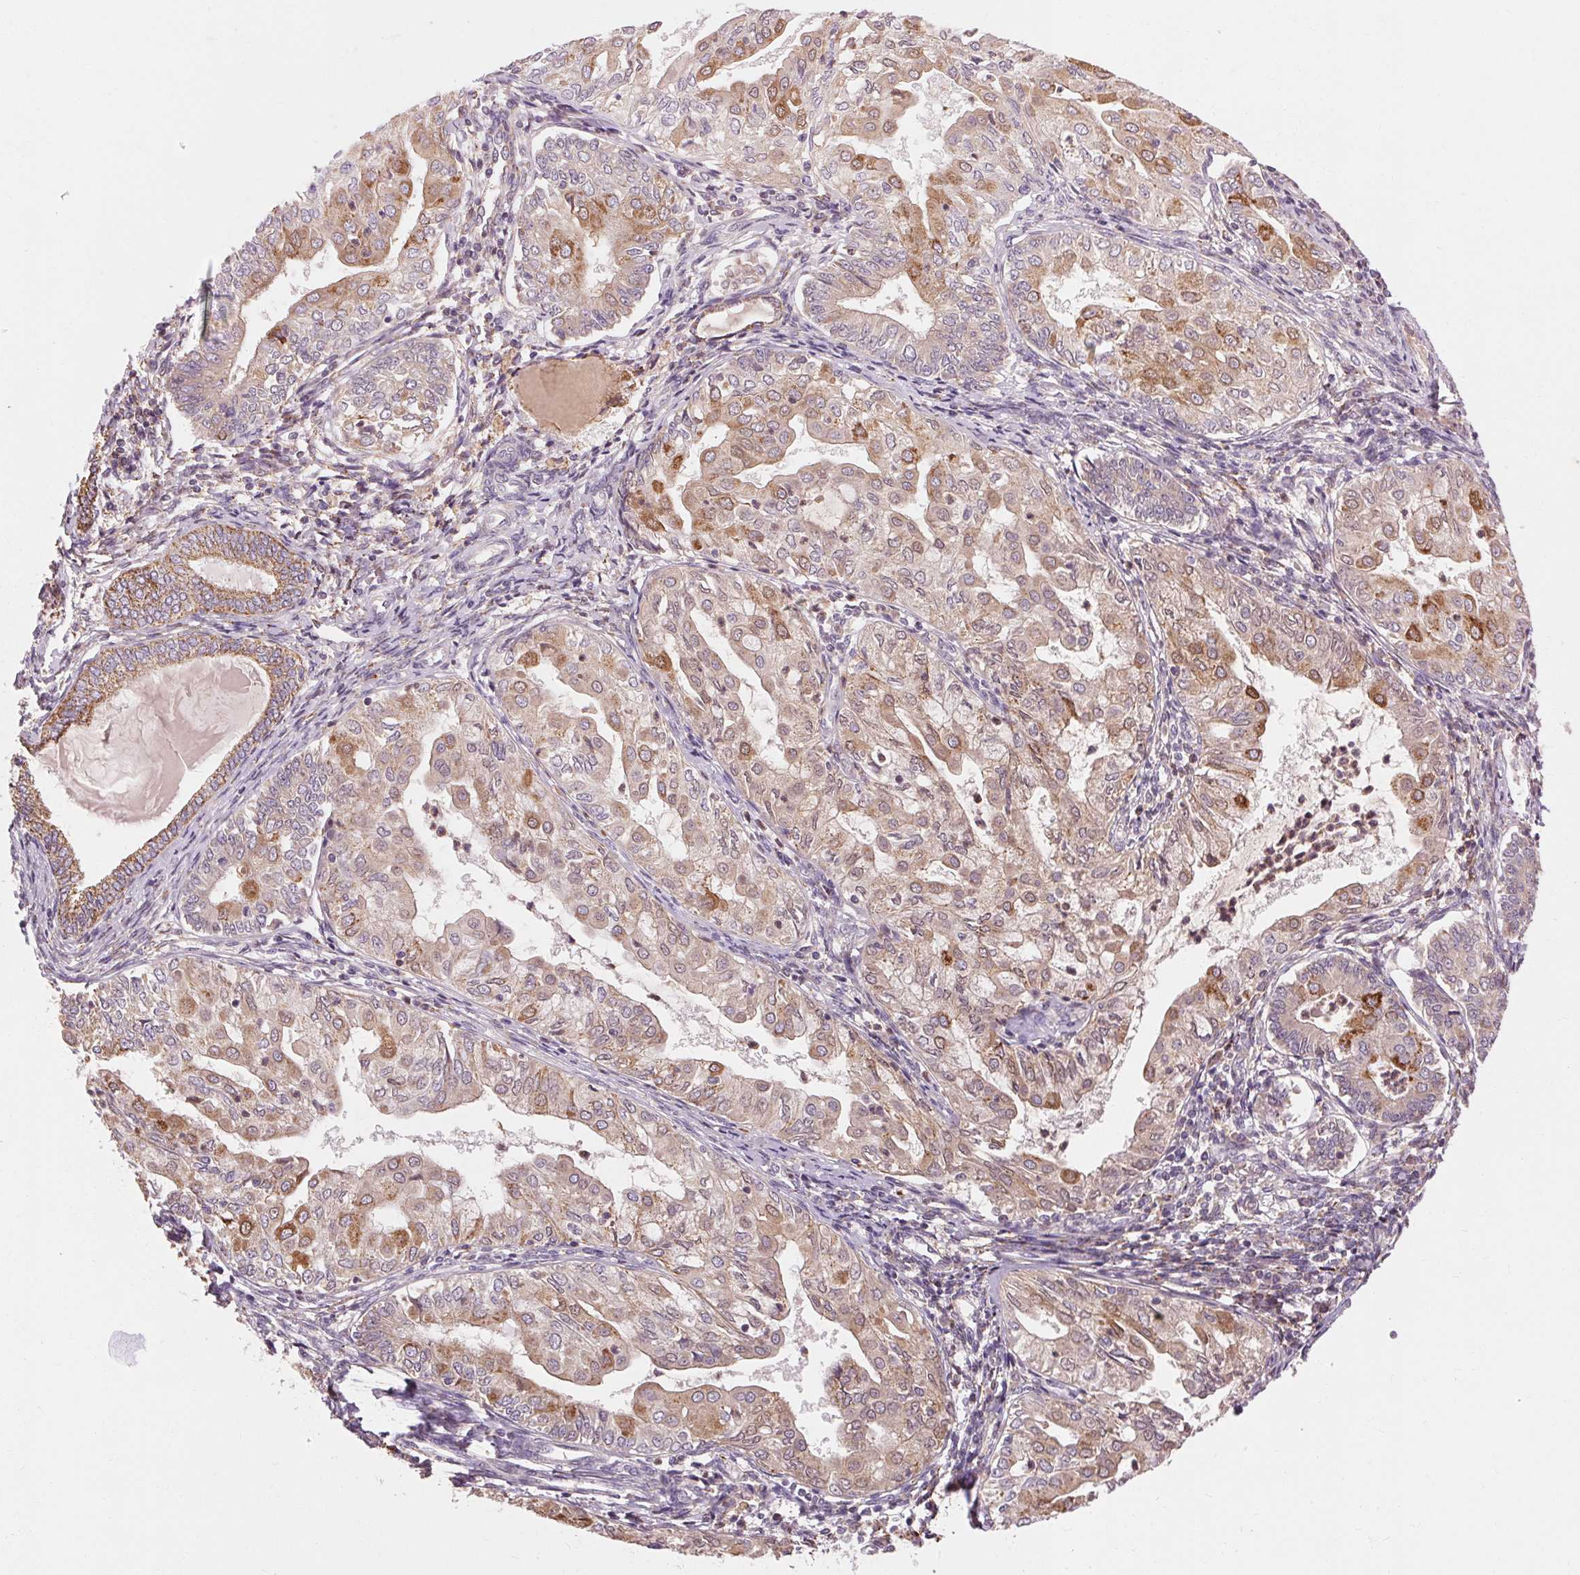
{"staining": {"intensity": "moderate", "quantity": ">75%", "location": "cytoplasmic/membranous"}, "tissue": "endometrial cancer", "cell_type": "Tumor cells", "image_type": "cancer", "snomed": [{"axis": "morphology", "description": "Adenocarcinoma, NOS"}, {"axis": "topography", "description": "Endometrium"}], "caption": "Protein staining demonstrates moderate cytoplasmic/membranous positivity in approximately >75% of tumor cells in endometrial cancer (adenocarcinoma). (IHC, brightfield microscopy, high magnification).", "gene": "REP15", "patient": {"sex": "female", "age": 68}}